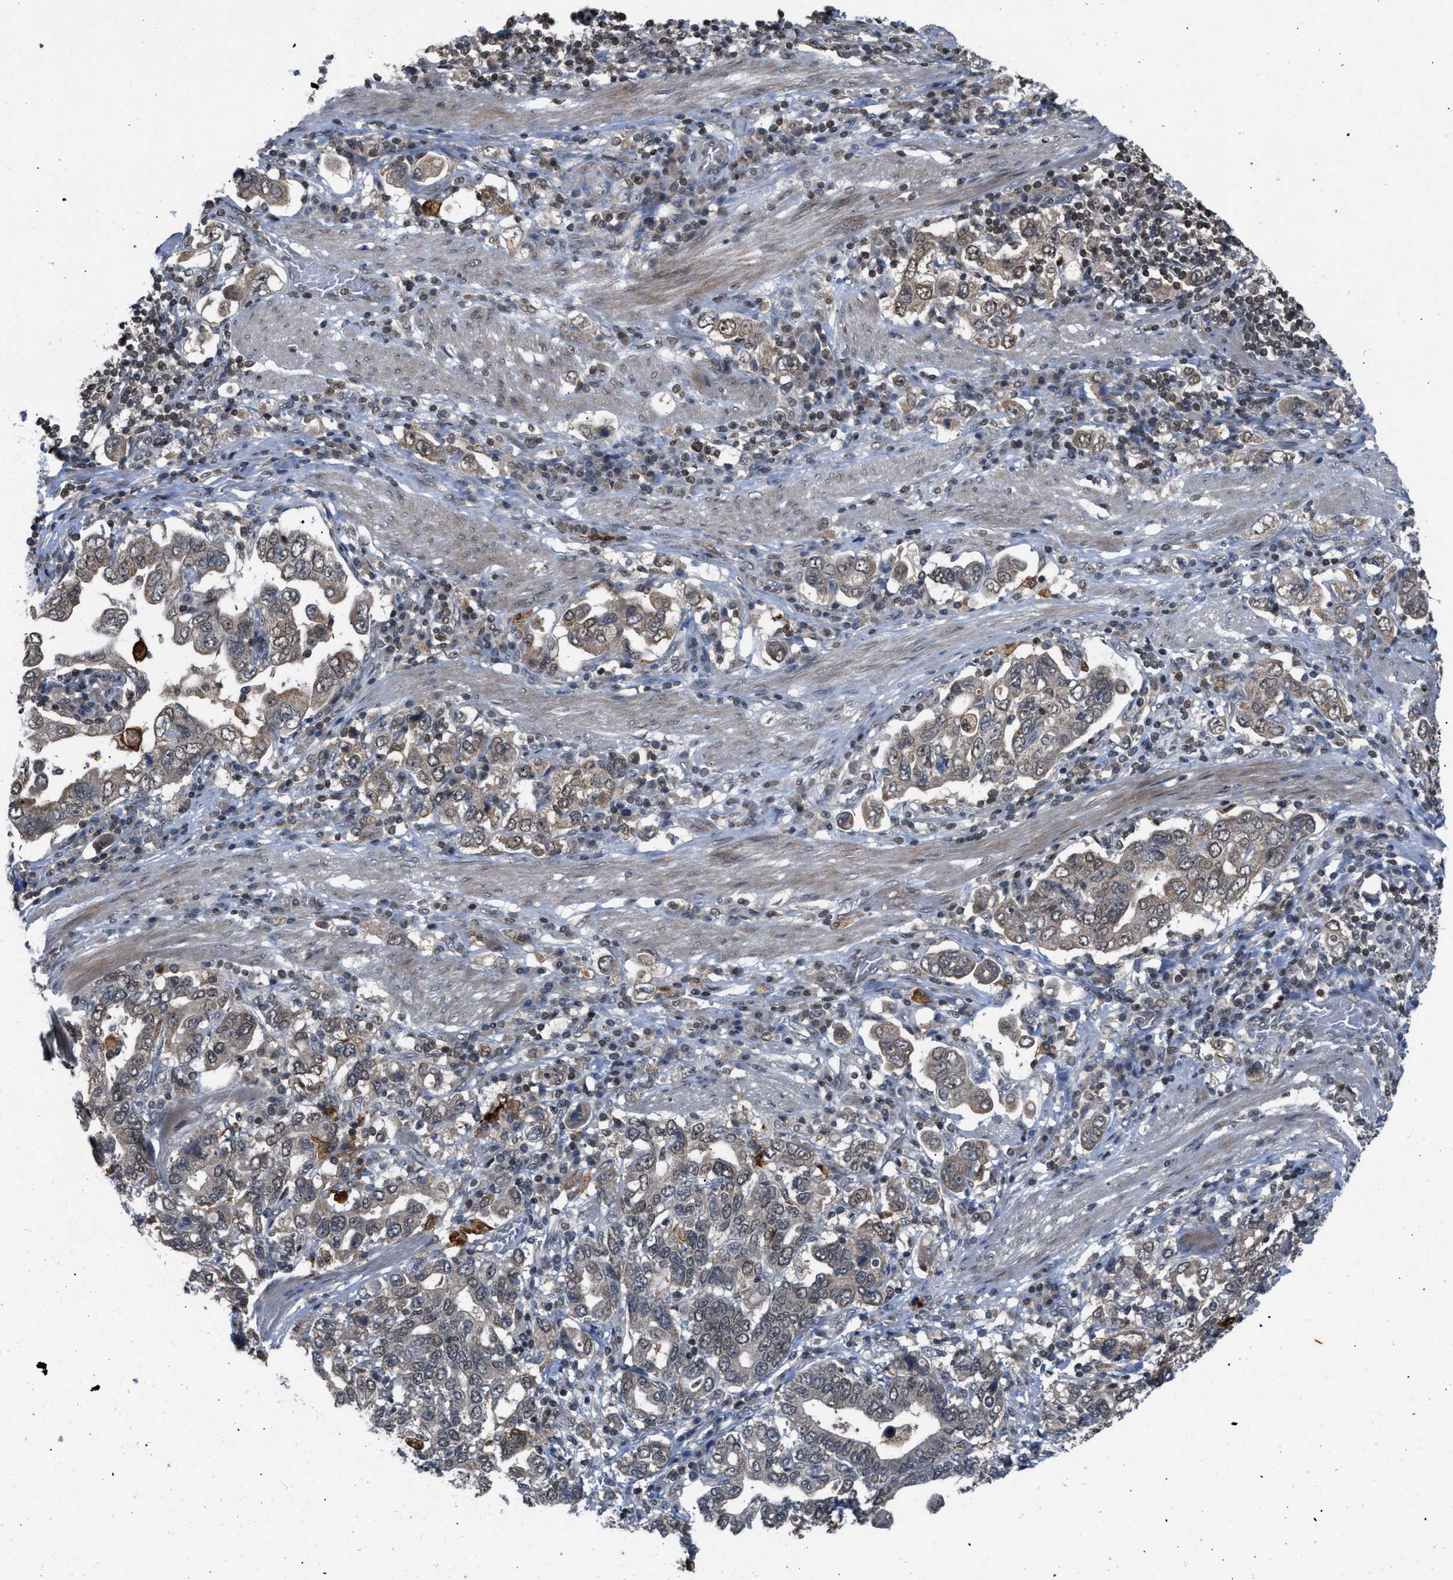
{"staining": {"intensity": "weak", "quantity": "25%-75%", "location": "cytoplasmic/membranous"}, "tissue": "stomach cancer", "cell_type": "Tumor cells", "image_type": "cancer", "snomed": [{"axis": "morphology", "description": "Adenocarcinoma, NOS"}, {"axis": "topography", "description": "Stomach, upper"}], "caption": "Protein staining of stomach adenocarcinoma tissue displays weak cytoplasmic/membranous expression in approximately 25%-75% of tumor cells.", "gene": "C9orf78", "patient": {"sex": "male", "age": 62}}